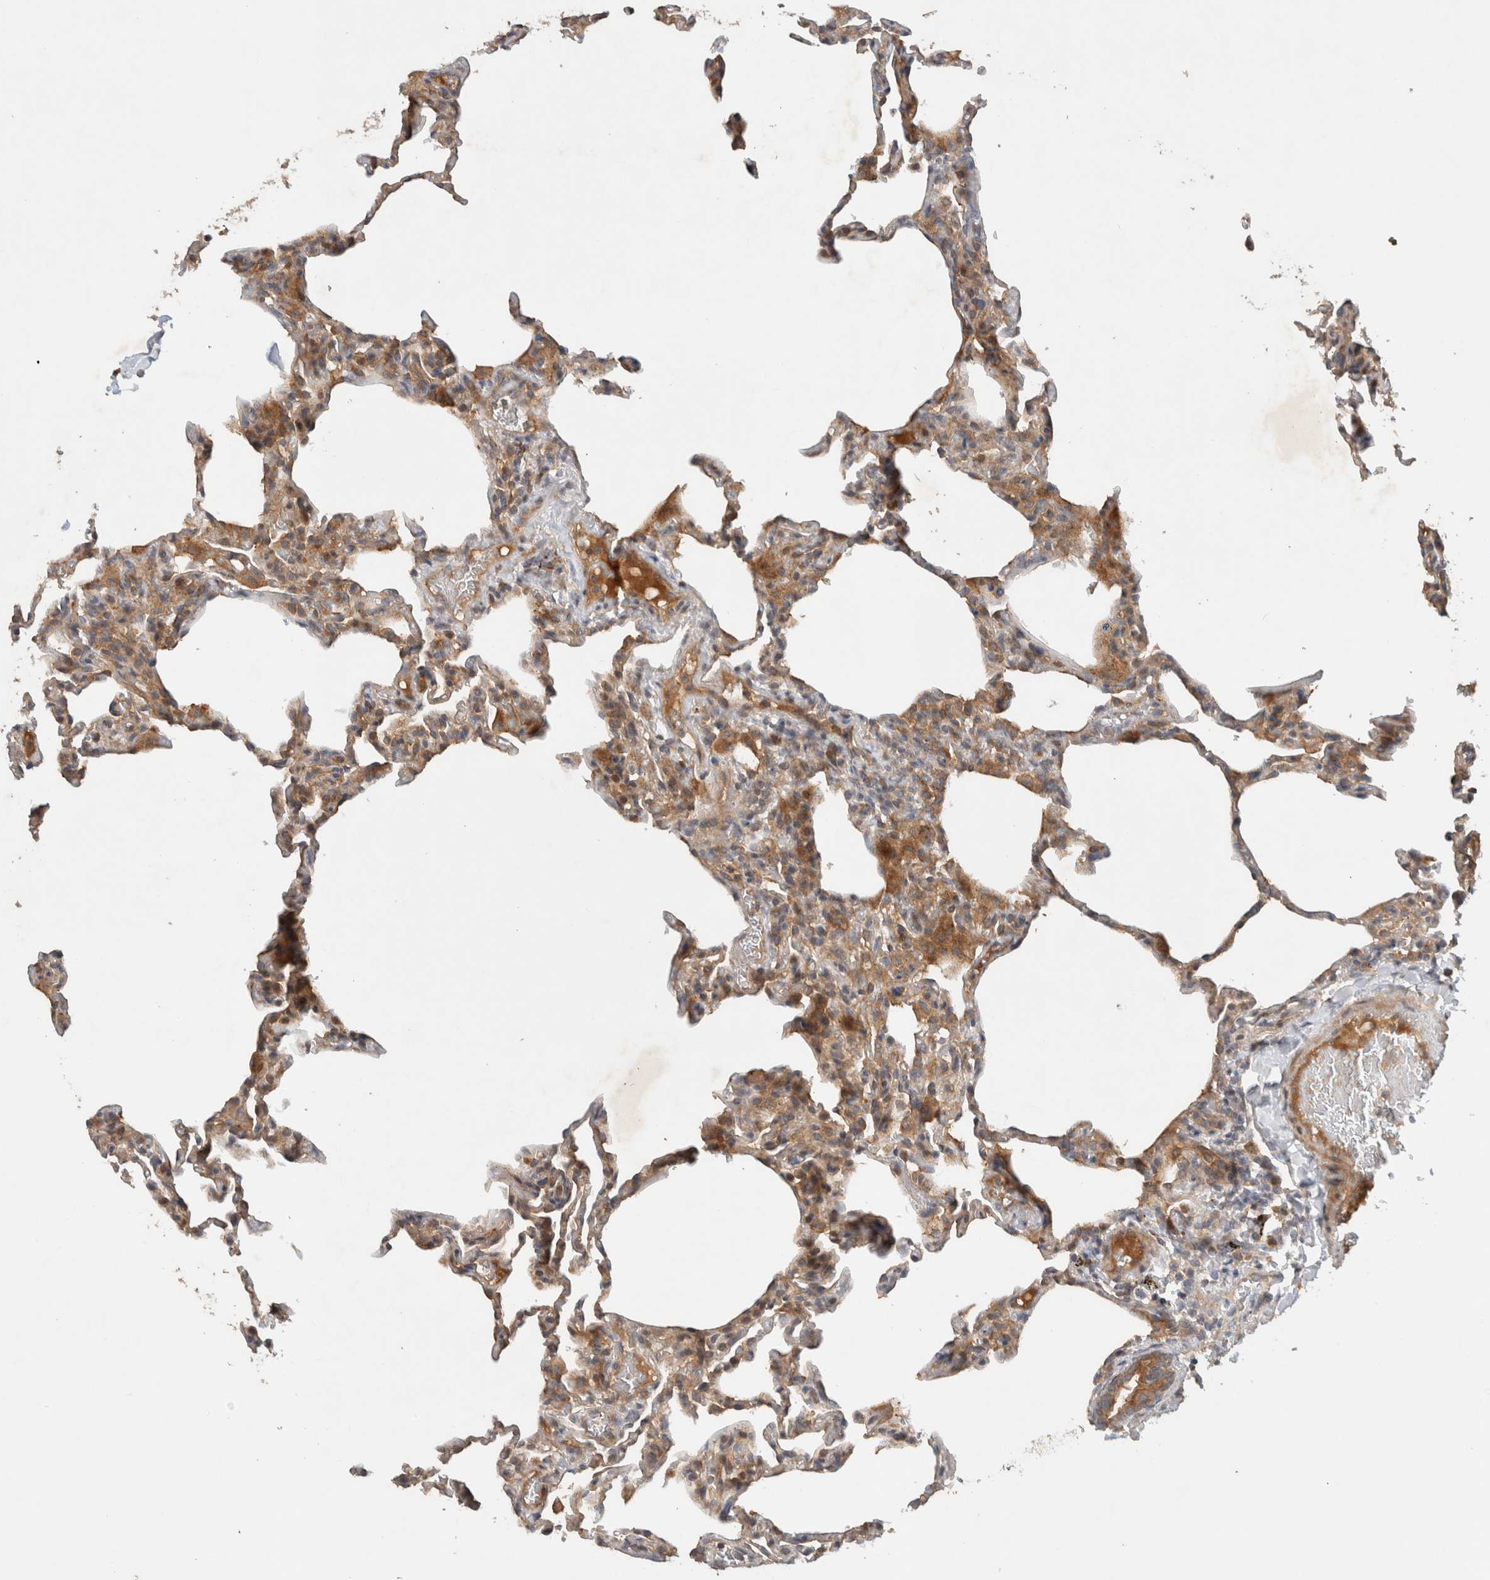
{"staining": {"intensity": "moderate", "quantity": "25%-75%", "location": "cytoplasmic/membranous"}, "tissue": "lung", "cell_type": "Alveolar cells", "image_type": "normal", "snomed": [{"axis": "morphology", "description": "Normal tissue, NOS"}, {"axis": "topography", "description": "Lung"}], "caption": "DAB immunohistochemical staining of benign human lung exhibits moderate cytoplasmic/membranous protein expression in about 25%-75% of alveolar cells. (brown staining indicates protein expression, while blue staining denotes nuclei).", "gene": "ARMC9", "patient": {"sex": "male", "age": 20}}